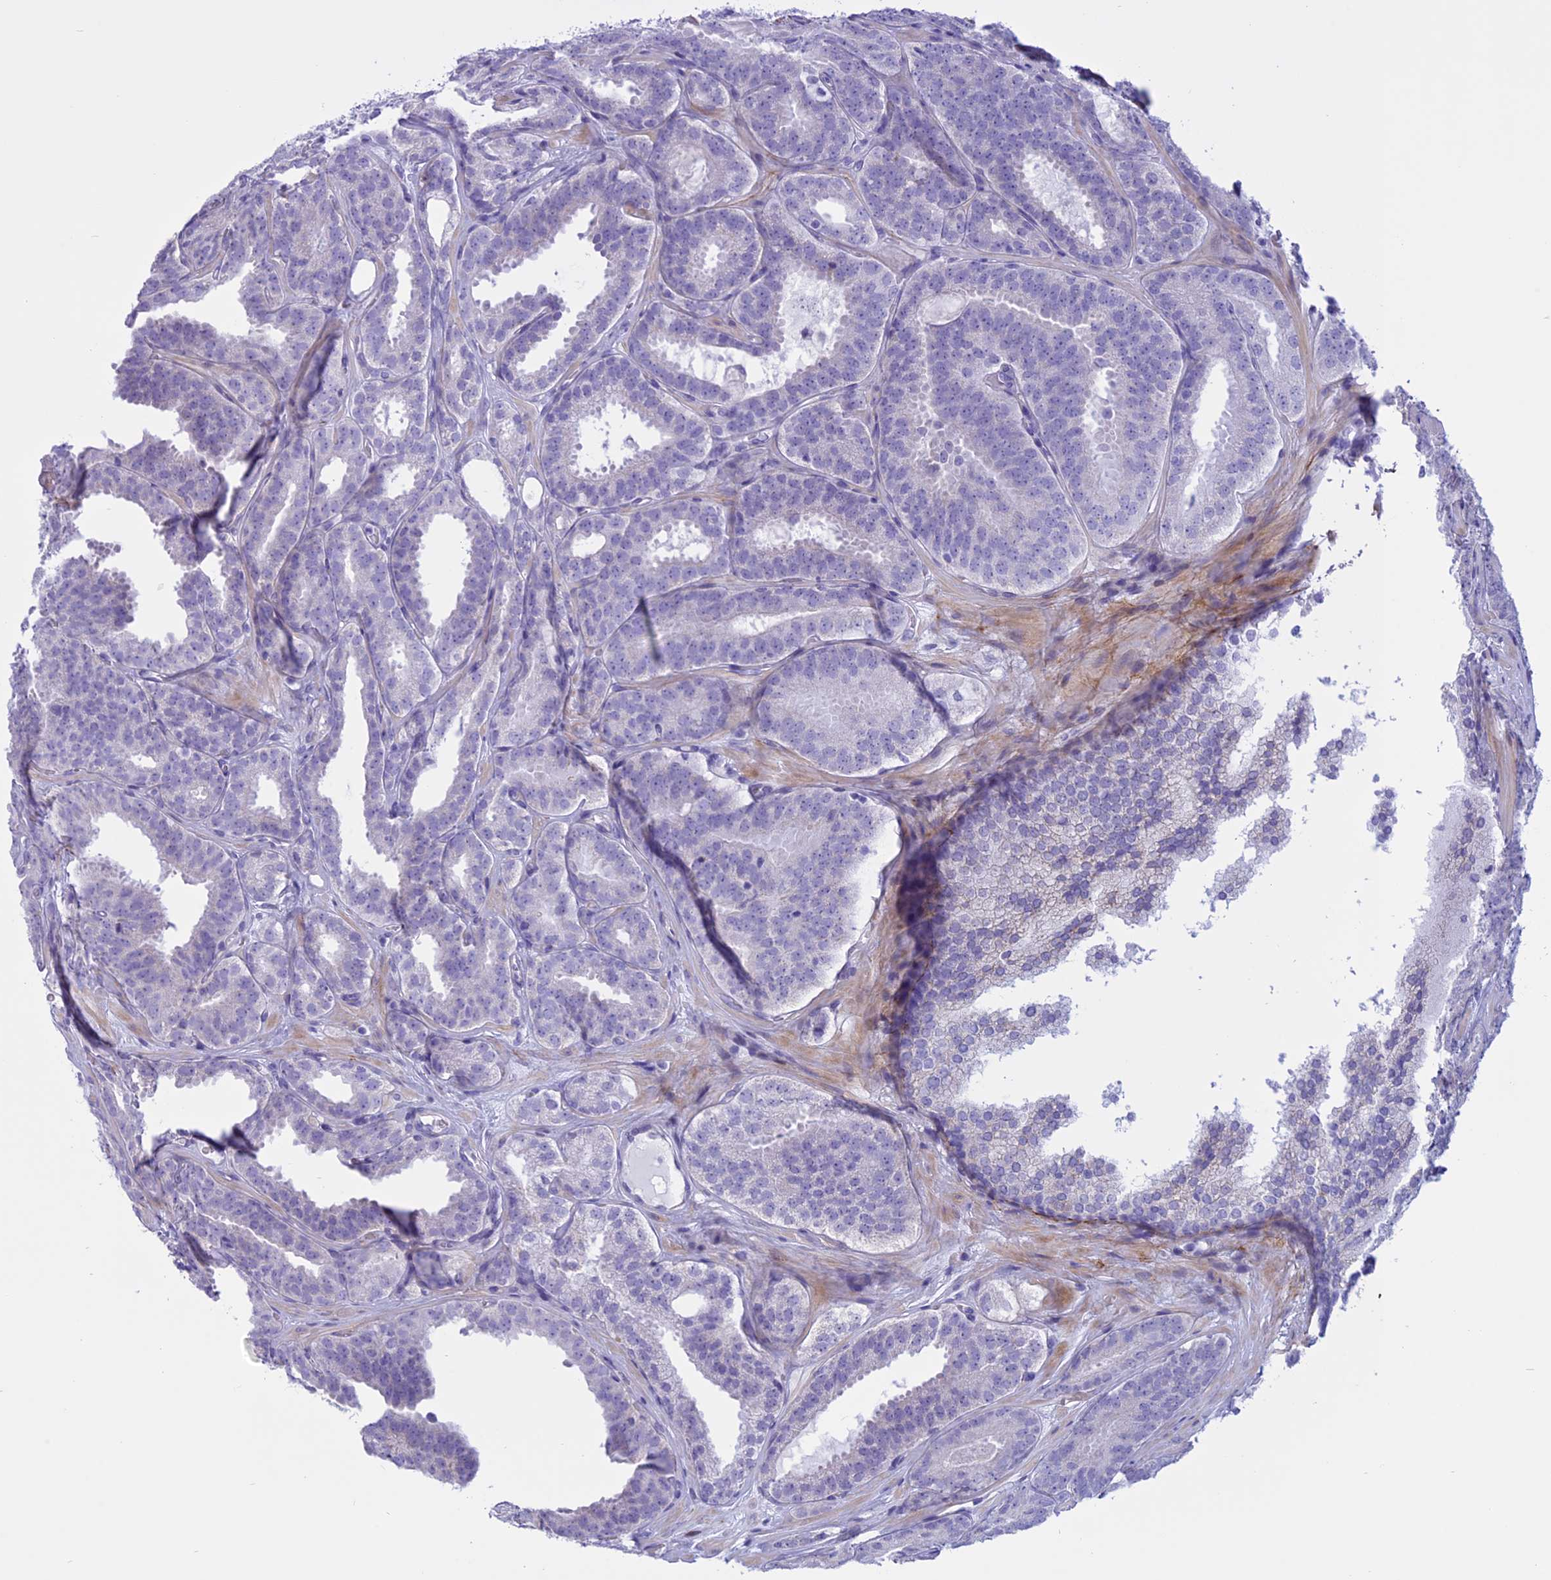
{"staining": {"intensity": "negative", "quantity": "none", "location": "none"}, "tissue": "prostate cancer", "cell_type": "Tumor cells", "image_type": "cancer", "snomed": [{"axis": "morphology", "description": "Adenocarcinoma, High grade"}, {"axis": "topography", "description": "Prostate"}], "caption": "Immunohistochemical staining of human high-grade adenocarcinoma (prostate) demonstrates no significant positivity in tumor cells.", "gene": "SPHKAP", "patient": {"sex": "male", "age": 63}}